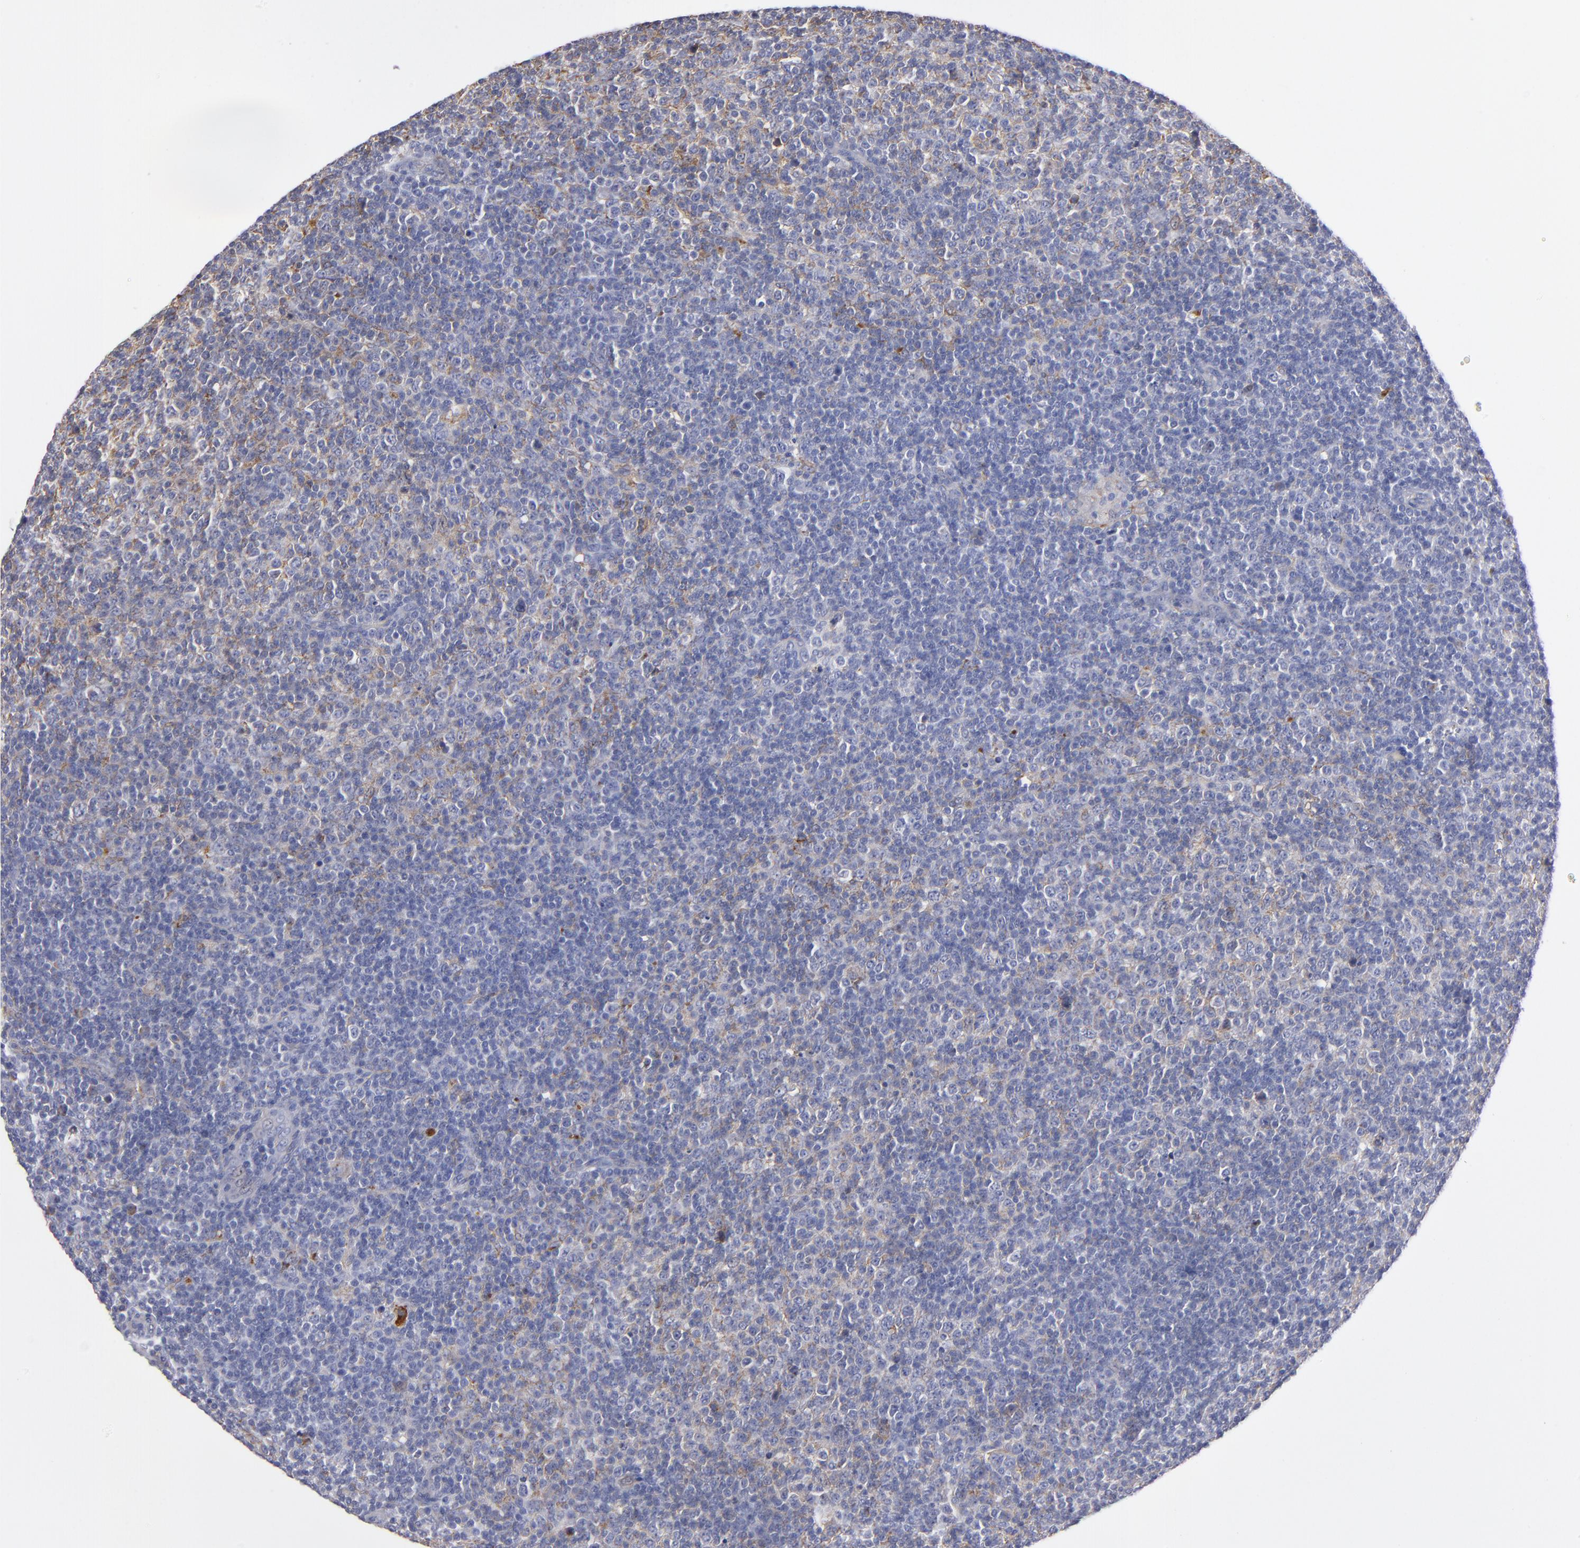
{"staining": {"intensity": "moderate", "quantity": "25%-75%", "location": "cytoplasmic/membranous"}, "tissue": "lymphoma", "cell_type": "Tumor cells", "image_type": "cancer", "snomed": [{"axis": "morphology", "description": "Malignant lymphoma, non-Hodgkin's type, Low grade"}, {"axis": "topography", "description": "Lymph node"}], "caption": "Tumor cells show moderate cytoplasmic/membranous staining in approximately 25%-75% of cells in lymphoma.", "gene": "MFGE8", "patient": {"sex": "male", "age": 70}}